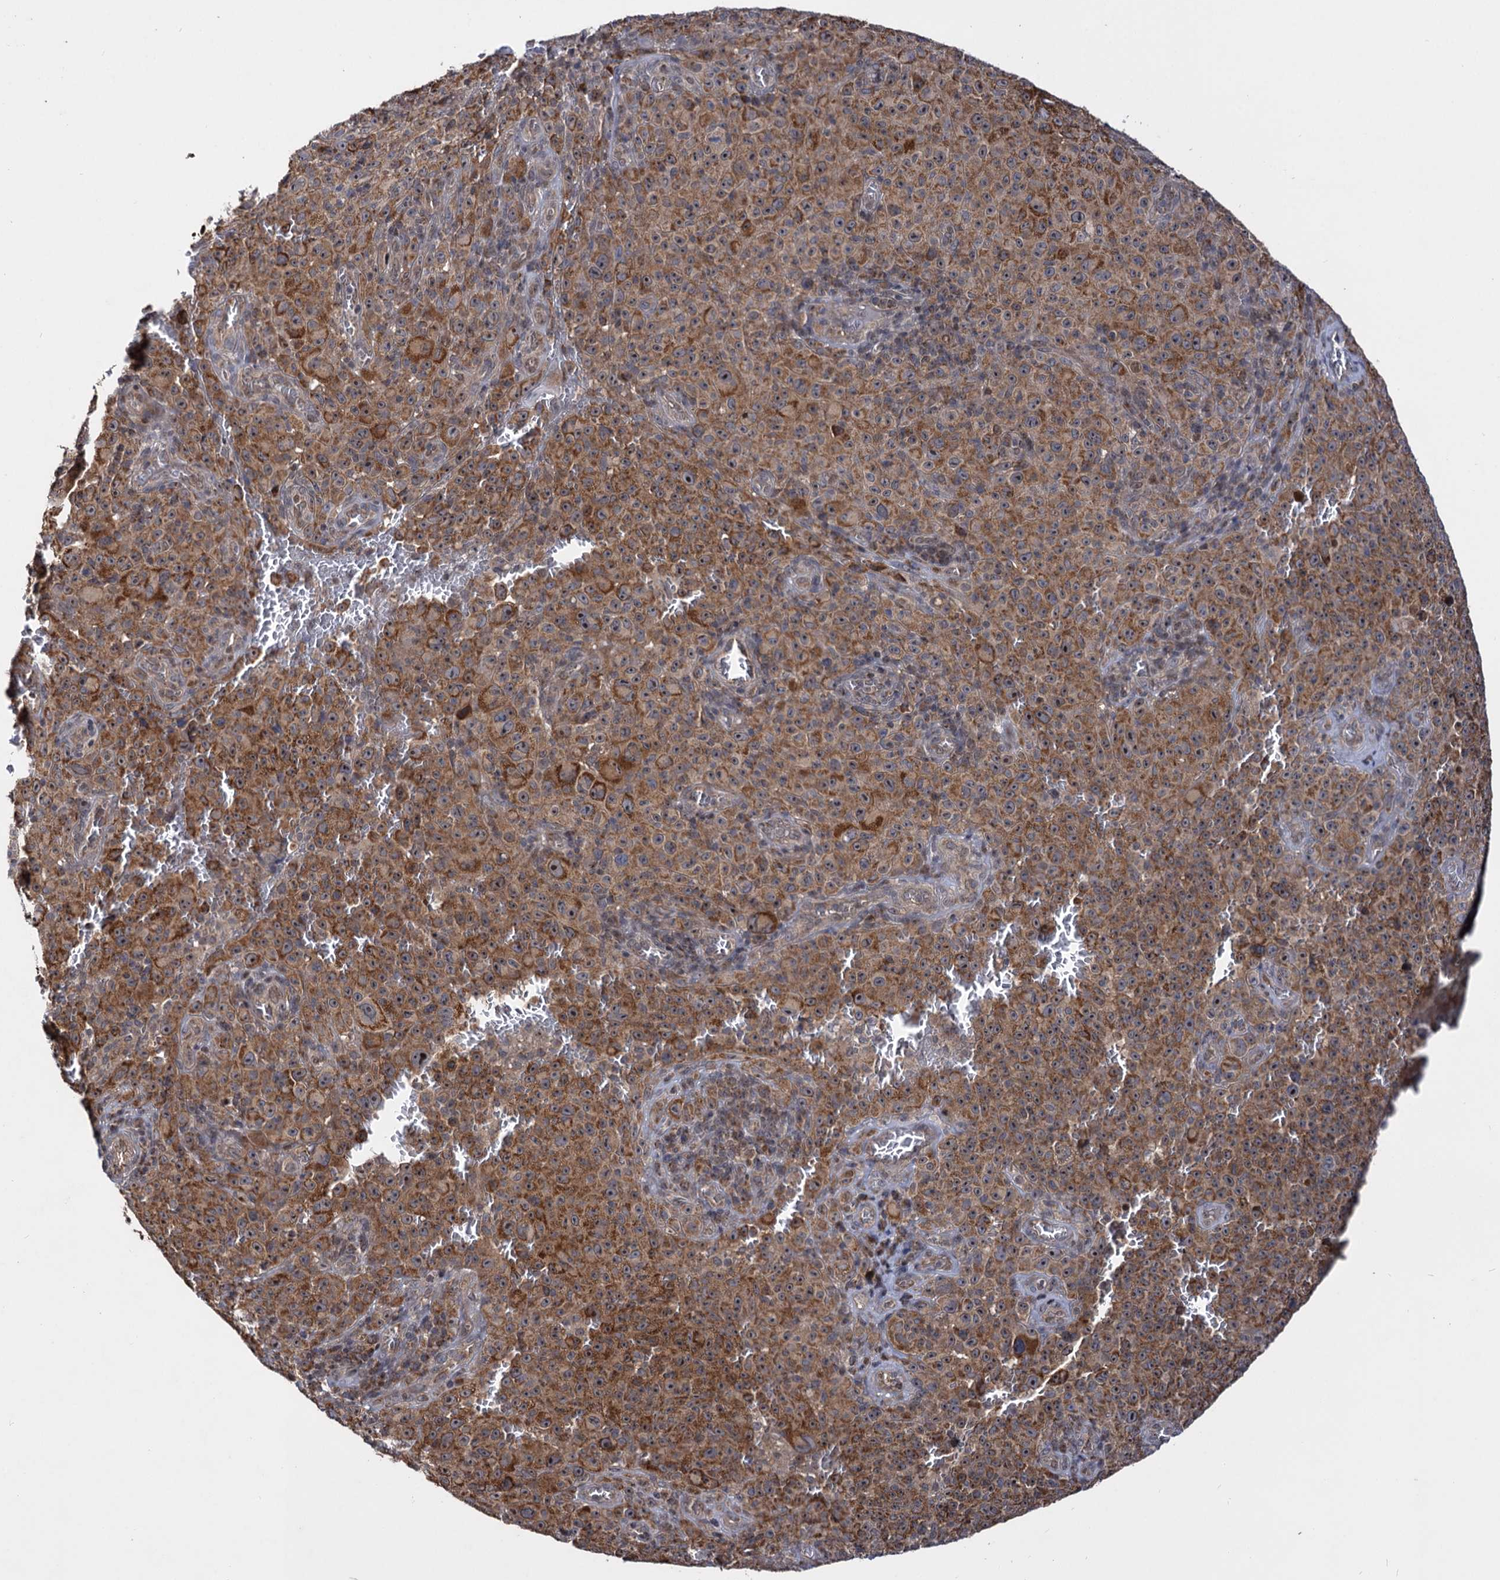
{"staining": {"intensity": "moderate", "quantity": ">75%", "location": "cytoplasmic/membranous"}, "tissue": "melanoma", "cell_type": "Tumor cells", "image_type": "cancer", "snomed": [{"axis": "morphology", "description": "Malignant melanoma, NOS"}, {"axis": "topography", "description": "Skin"}], "caption": "Melanoma tissue demonstrates moderate cytoplasmic/membranous staining in approximately >75% of tumor cells, visualized by immunohistochemistry.", "gene": "CEP76", "patient": {"sex": "female", "age": 82}}